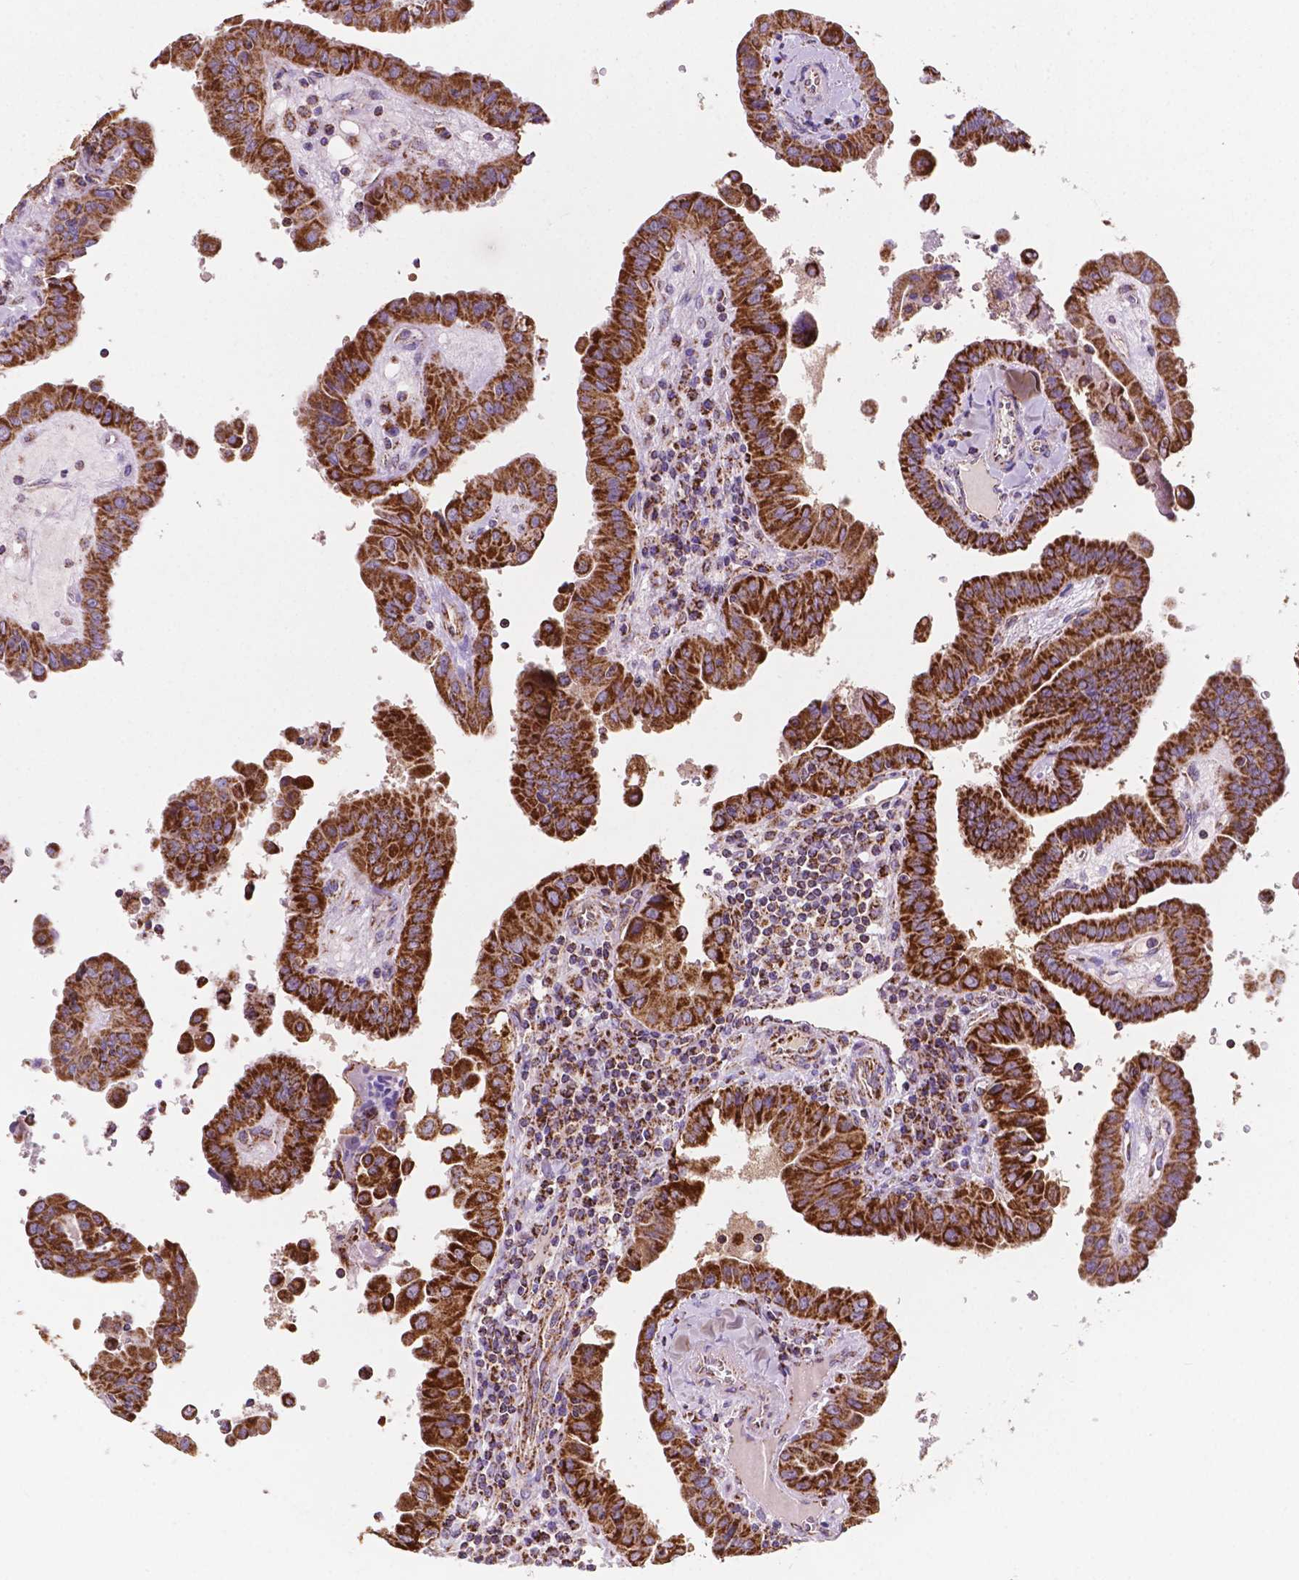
{"staining": {"intensity": "strong", "quantity": ">75%", "location": "cytoplasmic/membranous"}, "tissue": "thyroid cancer", "cell_type": "Tumor cells", "image_type": "cancer", "snomed": [{"axis": "morphology", "description": "Papillary adenocarcinoma, NOS"}, {"axis": "topography", "description": "Thyroid gland"}], "caption": "Strong cytoplasmic/membranous protein expression is present in about >75% of tumor cells in papillary adenocarcinoma (thyroid). (IHC, brightfield microscopy, high magnification).", "gene": "HSPD1", "patient": {"sex": "female", "age": 37}}